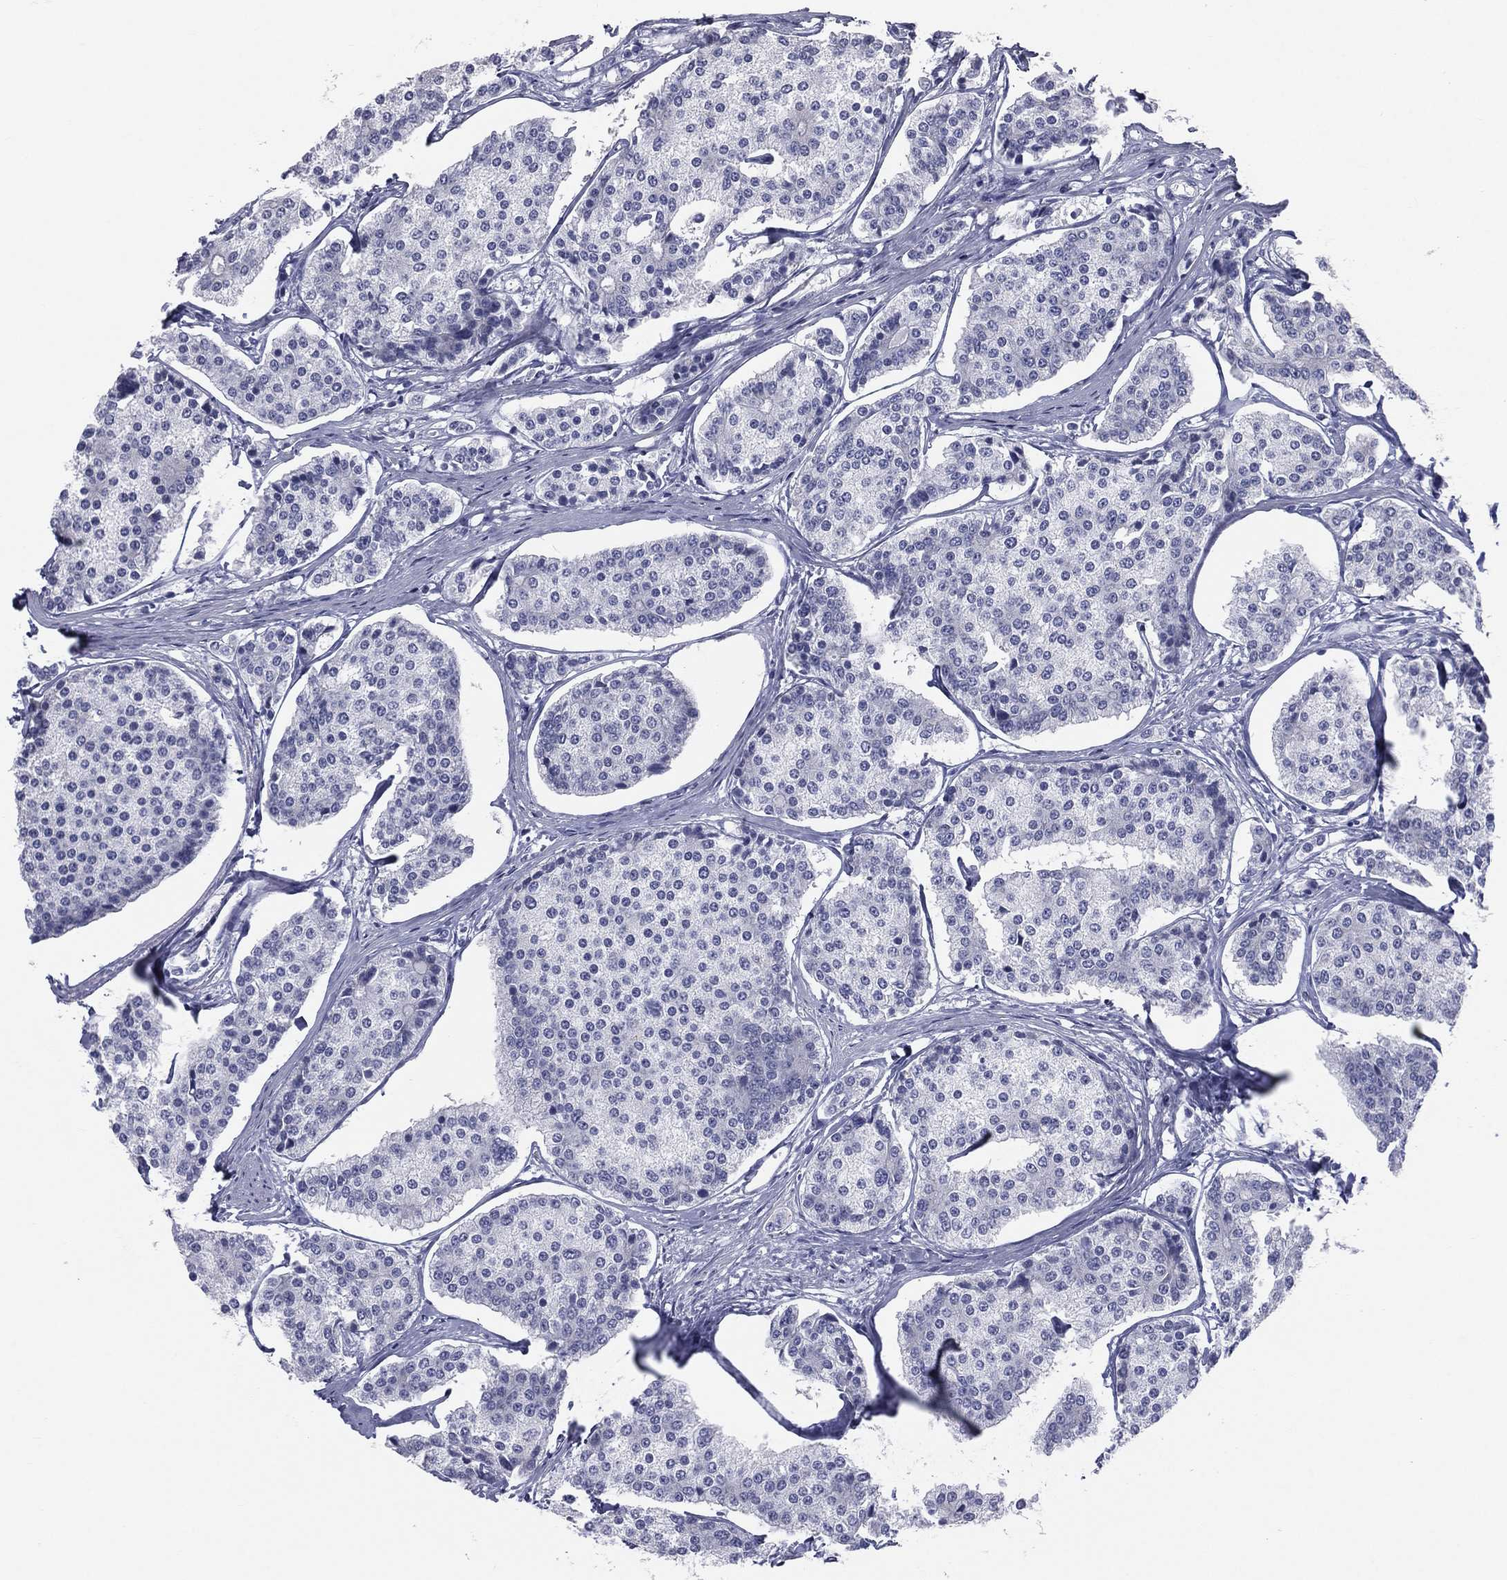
{"staining": {"intensity": "negative", "quantity": "none", "location": "none"}, "tissue": "carcinoid", "cell_type": "Tumor cells", "image_type": "cancer", "snomed": [{"axis": "morphology", "description": "Carcinoid, malignant, NOS"}, {"axis": "topography", "description": "Small intestine"}], "caption": "Tumor cells show no significant expression in carcinoid (malignant).", "gene": "MLN", "patient": {"sex": "female", "age": 65}}